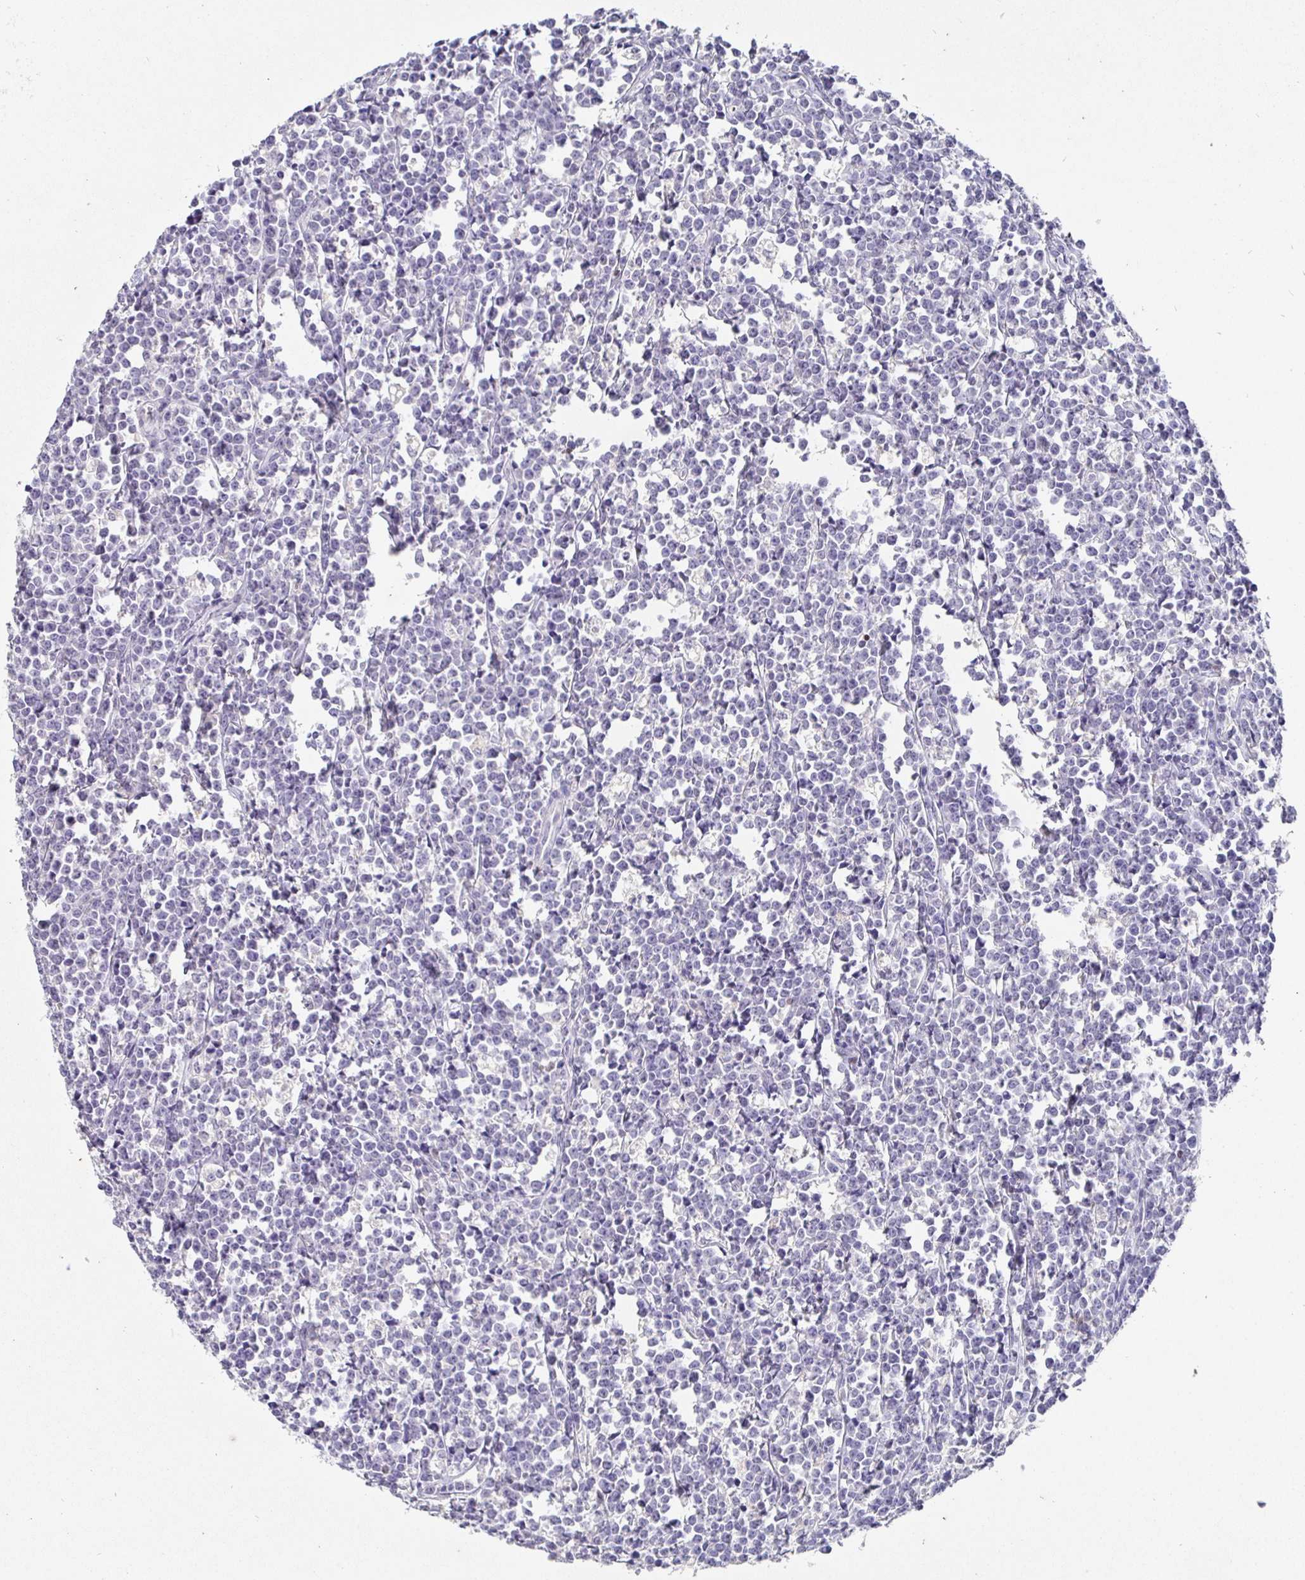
{"staining": {"intensity": "negative", "quantity": "none", "location": "none"}, "tissue": "lymphoma", "cell_type": "Tumor cells", "image_type": "cancer", "snomed": [{"axis": "morphology", "description": "Malignant lymphoma, non-Hodgkin's type, High grade"}, {"axis": "topography", "description": "Small intestine"}], "caption": "IHC of lymphoma displays no expression in tumor cells.", "gene": "SATB1", "patient": {"sex": "female", "age": 56}}